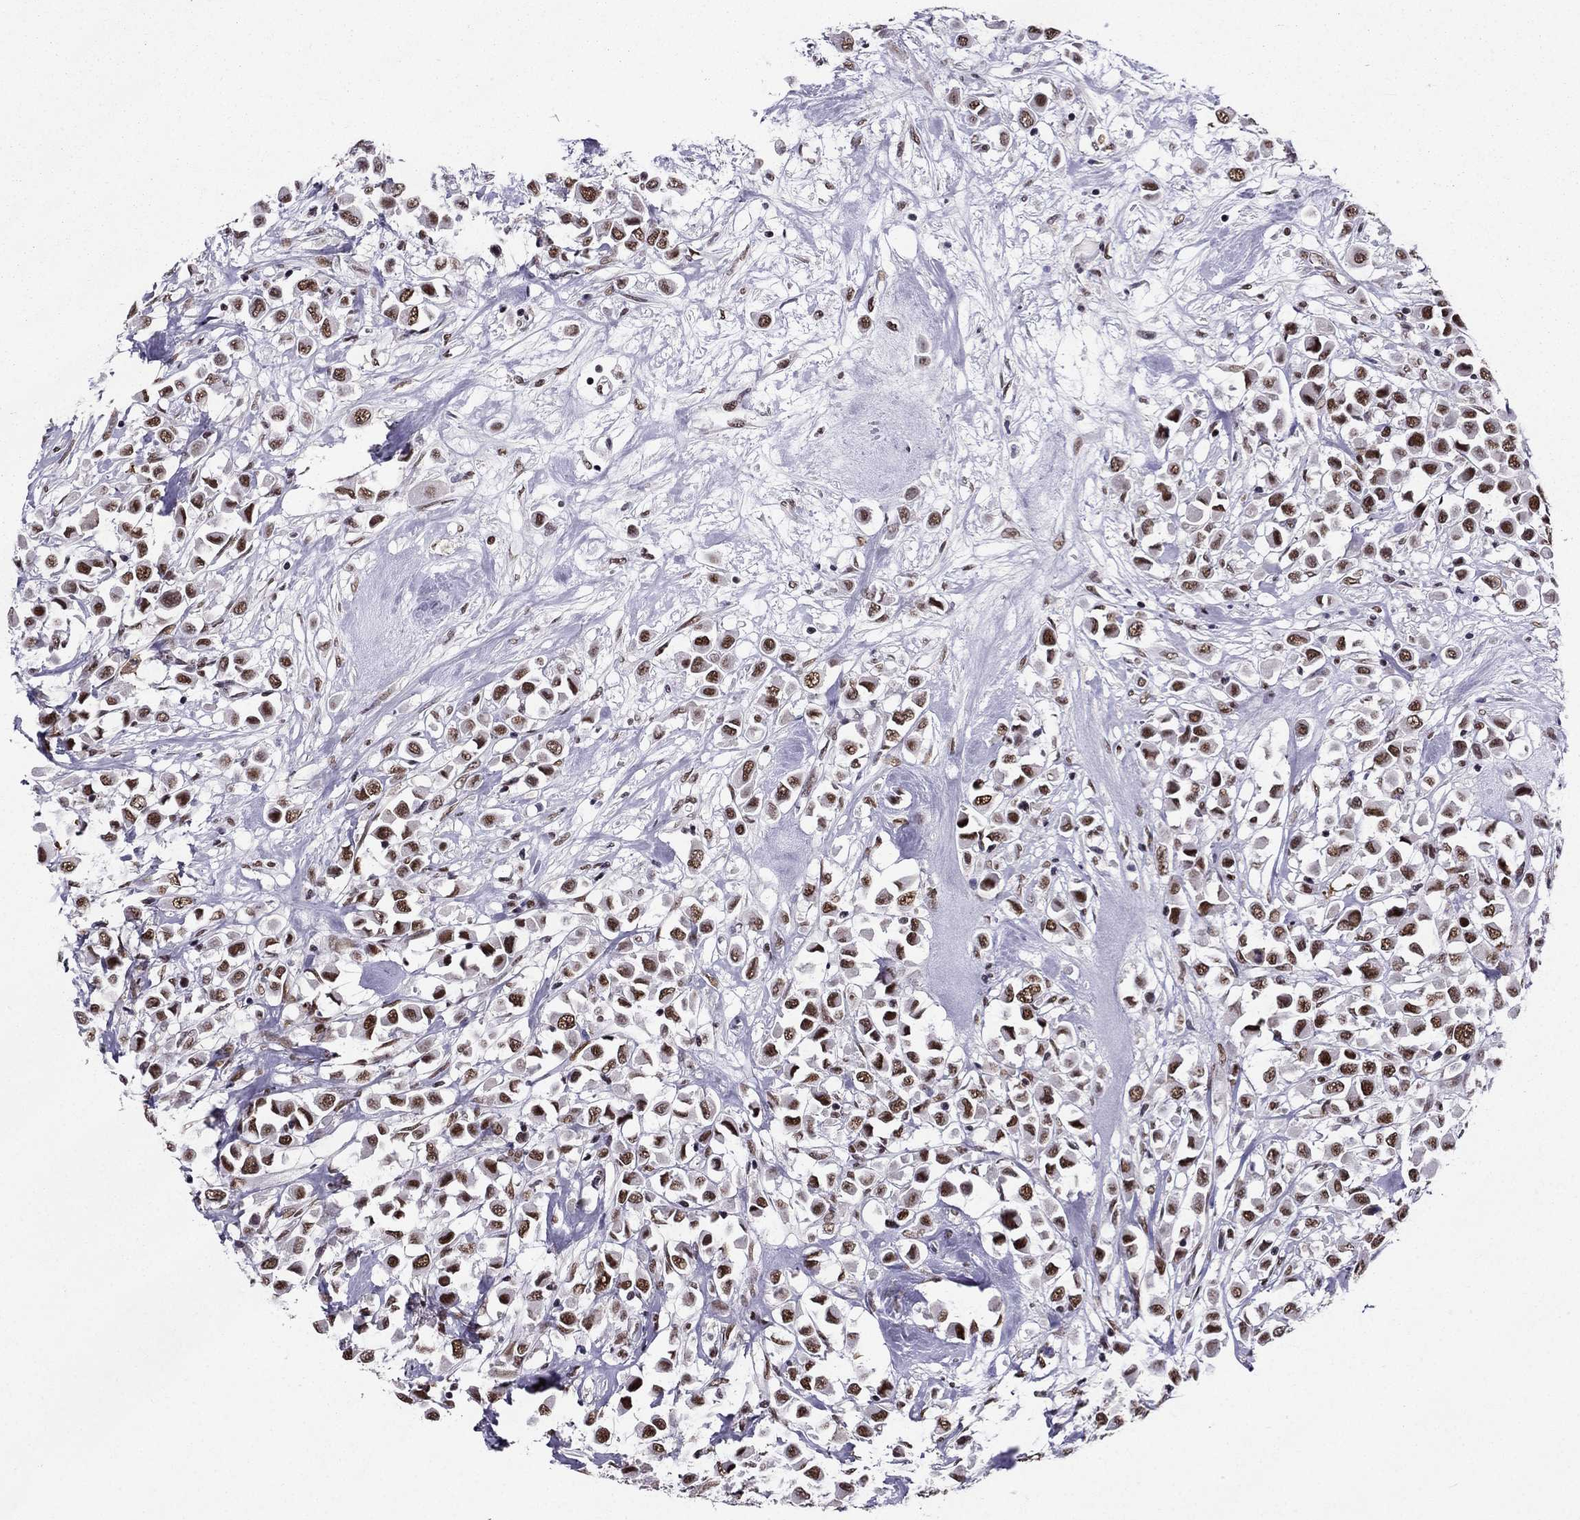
{"staining": {"intensity": "strong", "quantity": "25%-75%", "location": "nuclear"}, "tissue": "breast cancer", "cell_type": "Tumor cells", "image_type": "cancer", "snomed": [{"axis": "morphology", "description": "Duct carcinoma"}, {"axis": "topography", "description": "Breast"}], "caption": "Strong nuclear staining for a protein is appreciated in about 25%-75% of tumor cells of breast cancer using immunohistochemistry.", "gene": "ZNF420", "patient": {"sex": "female", "age": 61}}